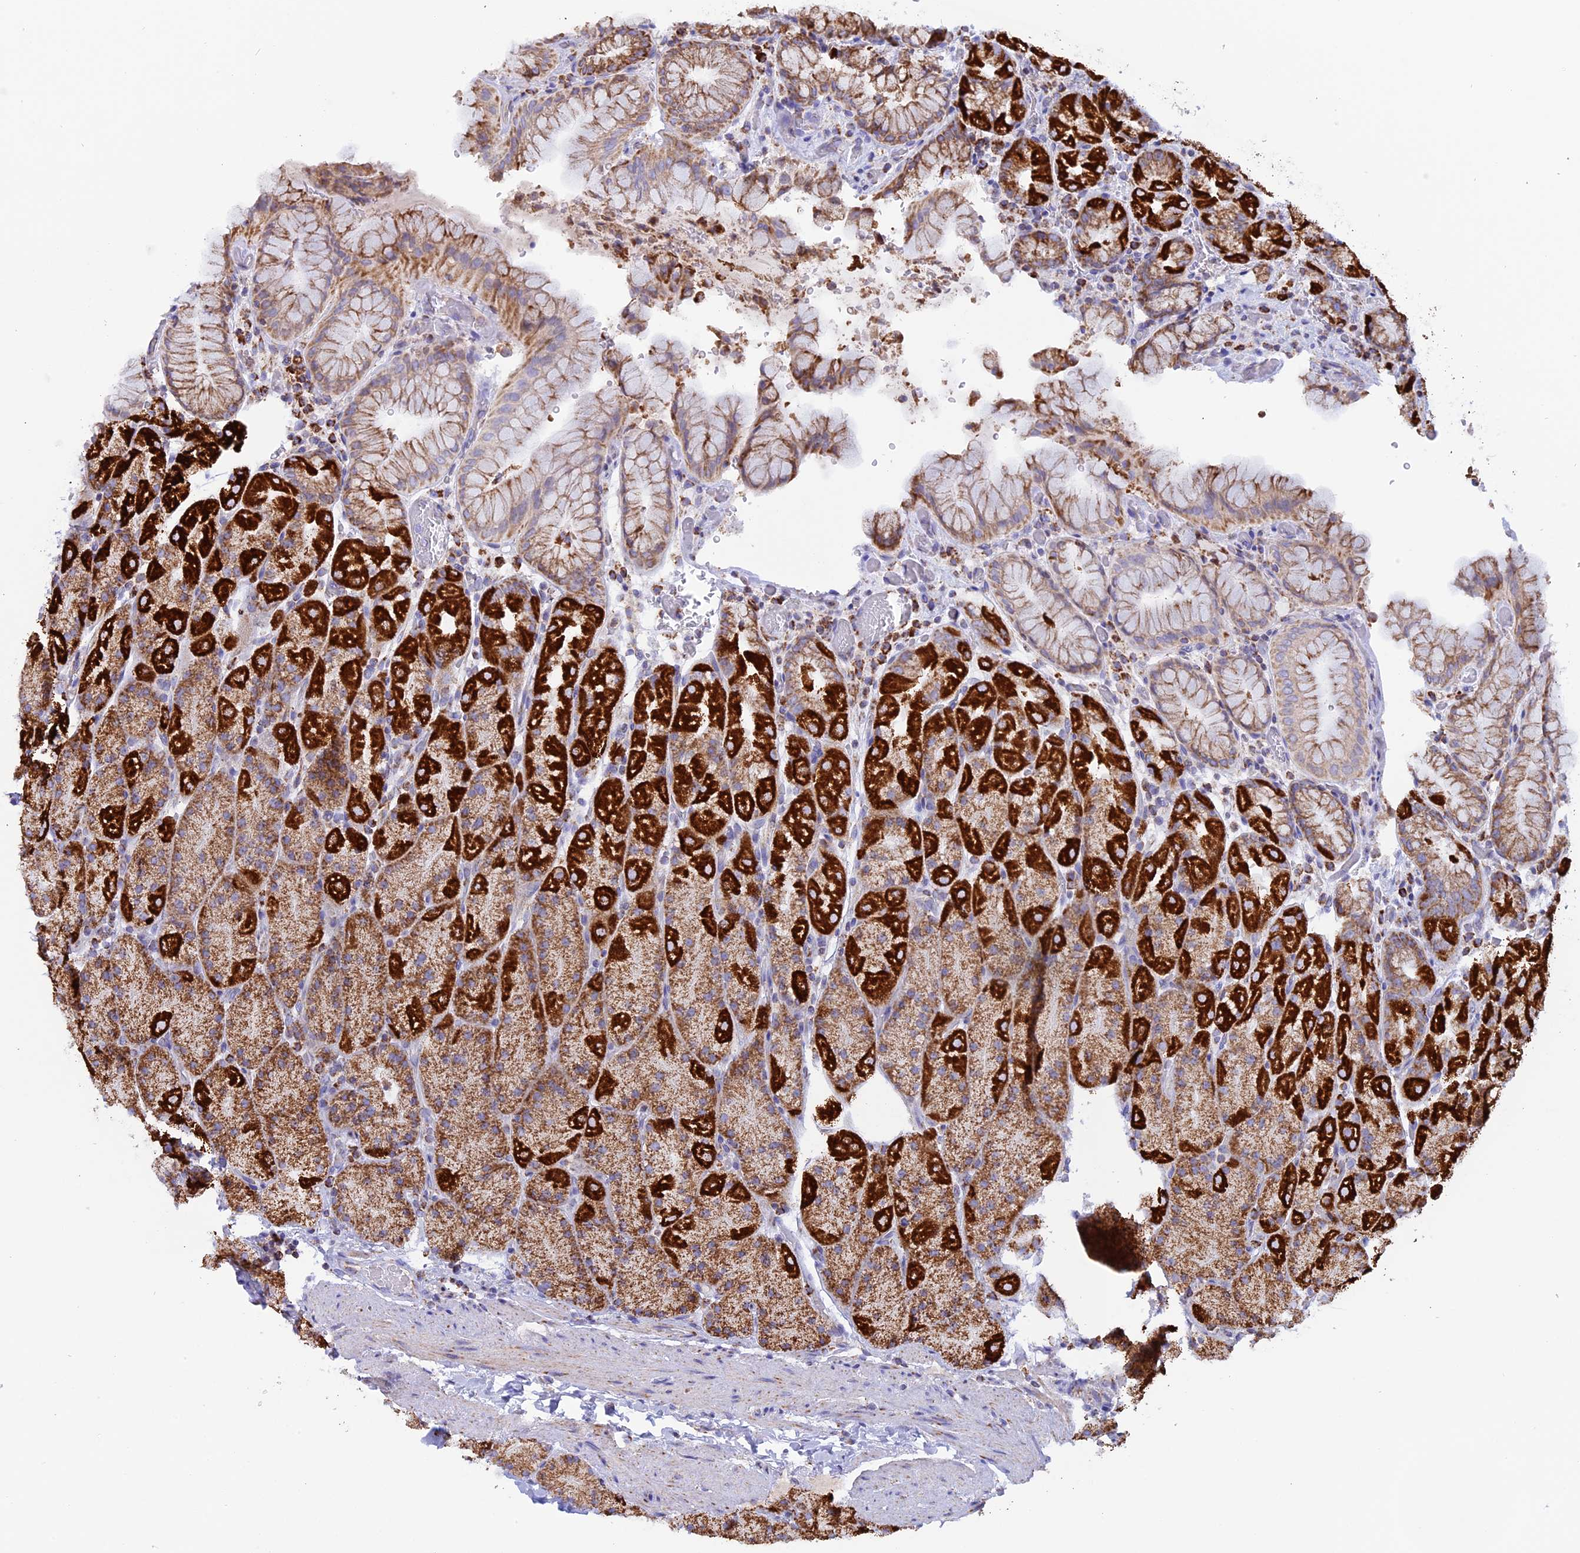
{"staining": {"intensity": "strong", "quantity": ">75%", "location": "cytoplasmic/membranous"}, "tissue": "stomach", "cell_type": "Glandular cells", "image_type": "normal", "snomed": [{"axis": "morphology", "description": "Normal tissue, NOS"}, {"axis": "topography", "description": "Stomach, upper"}, {"axis": "topography", "description": "Stomach, lower"}], "caption": "This histopathology image exhibits unremarkable stomach stained with immunohistochemistry (IHC) to label a protein in brown. The cytoplasmic/membranous of glandular cells show strong positivity for the protein. Nuclei are counter-stained blue.", "gene": "KCNG1", "patient": {"sex": "male", "age": 67}}